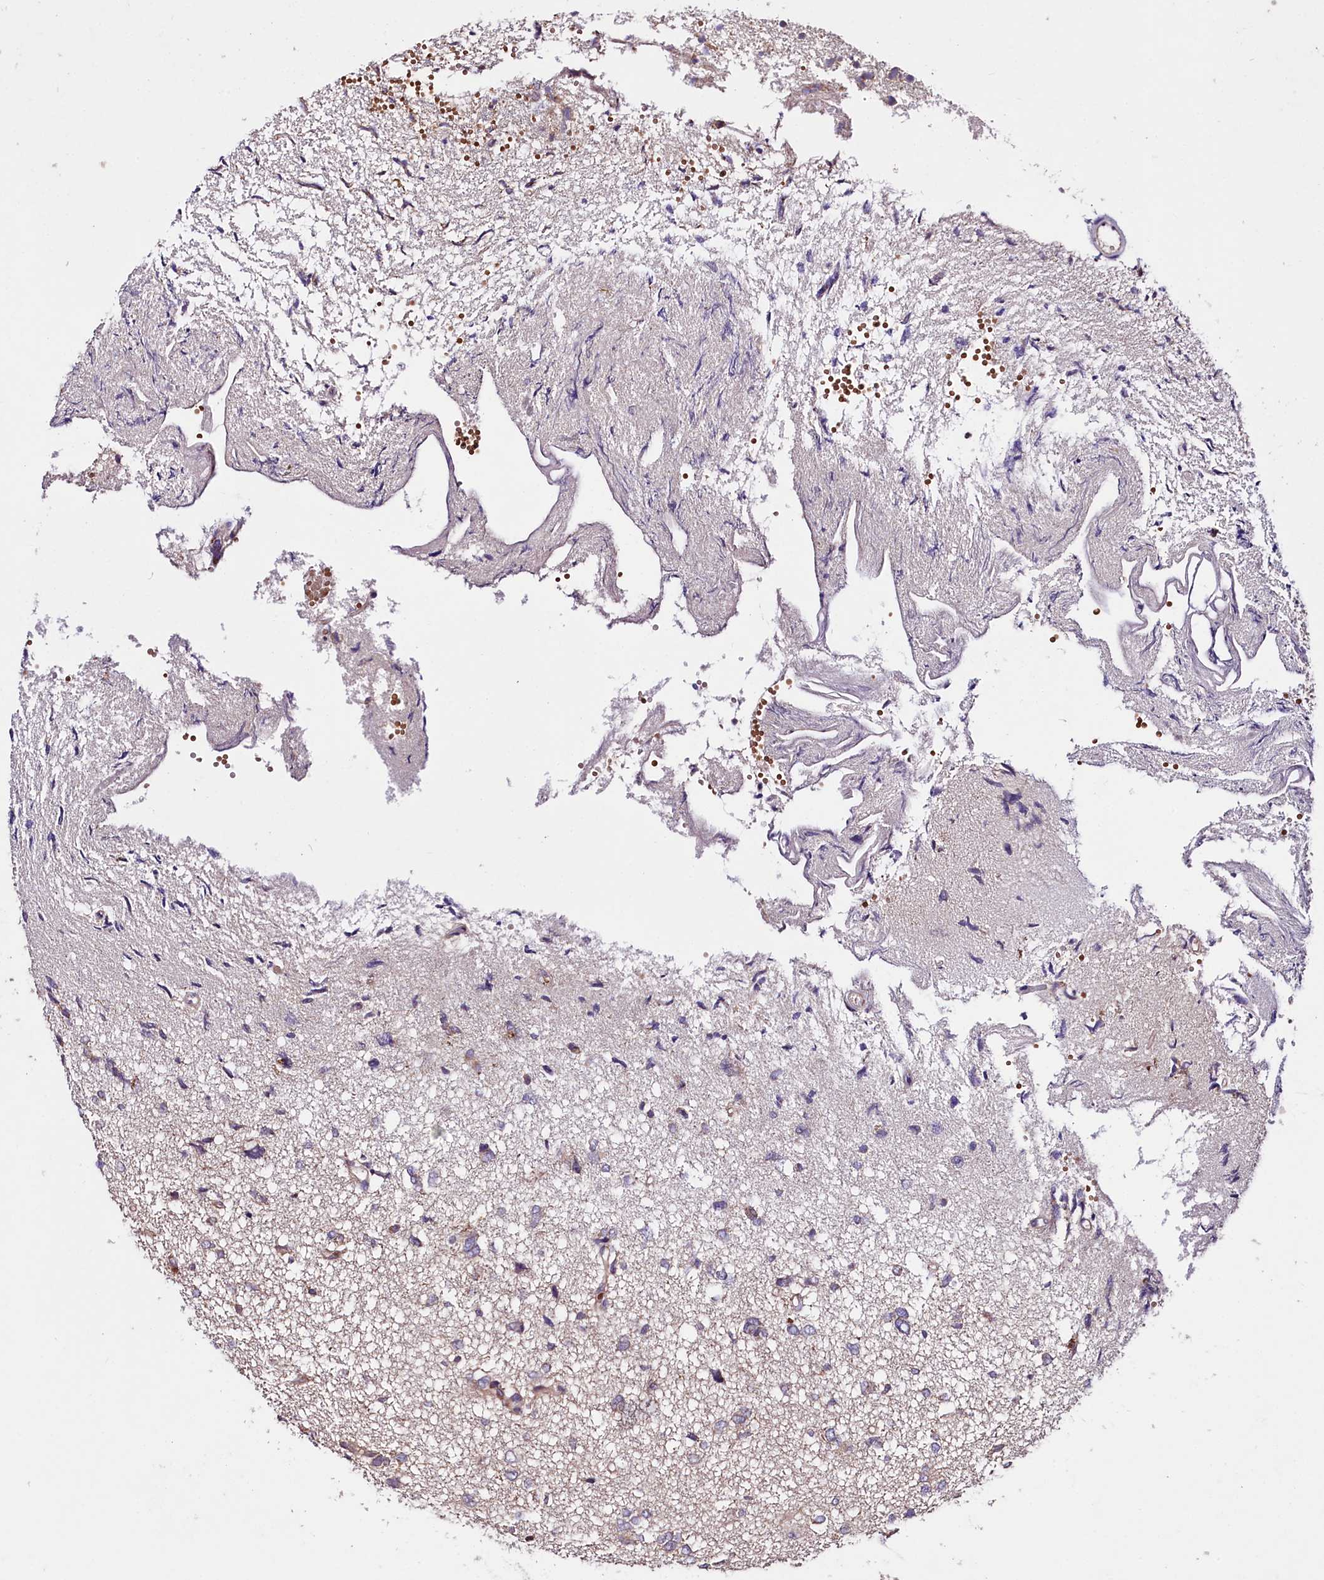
{"staining": {"intensity": "moderate", "quantity": "<25%", "location": "cytoplasmic/membranous"}, "tissue": "glioma", "cell_type": "Tumor cells", "image_type": "cancer", "snomed": [{"axis": "morphology", "description": "Glioma, malignant, High grade"}, {"axis": "topography", "description": "Brain"}], "caption": "A brown stain highlights moderate cytoplasmic/membranous staining of a protein in glioma tumor cells.", "gene": "TAFAZZIN", "patient": {"sex": "female", "age": 59}}